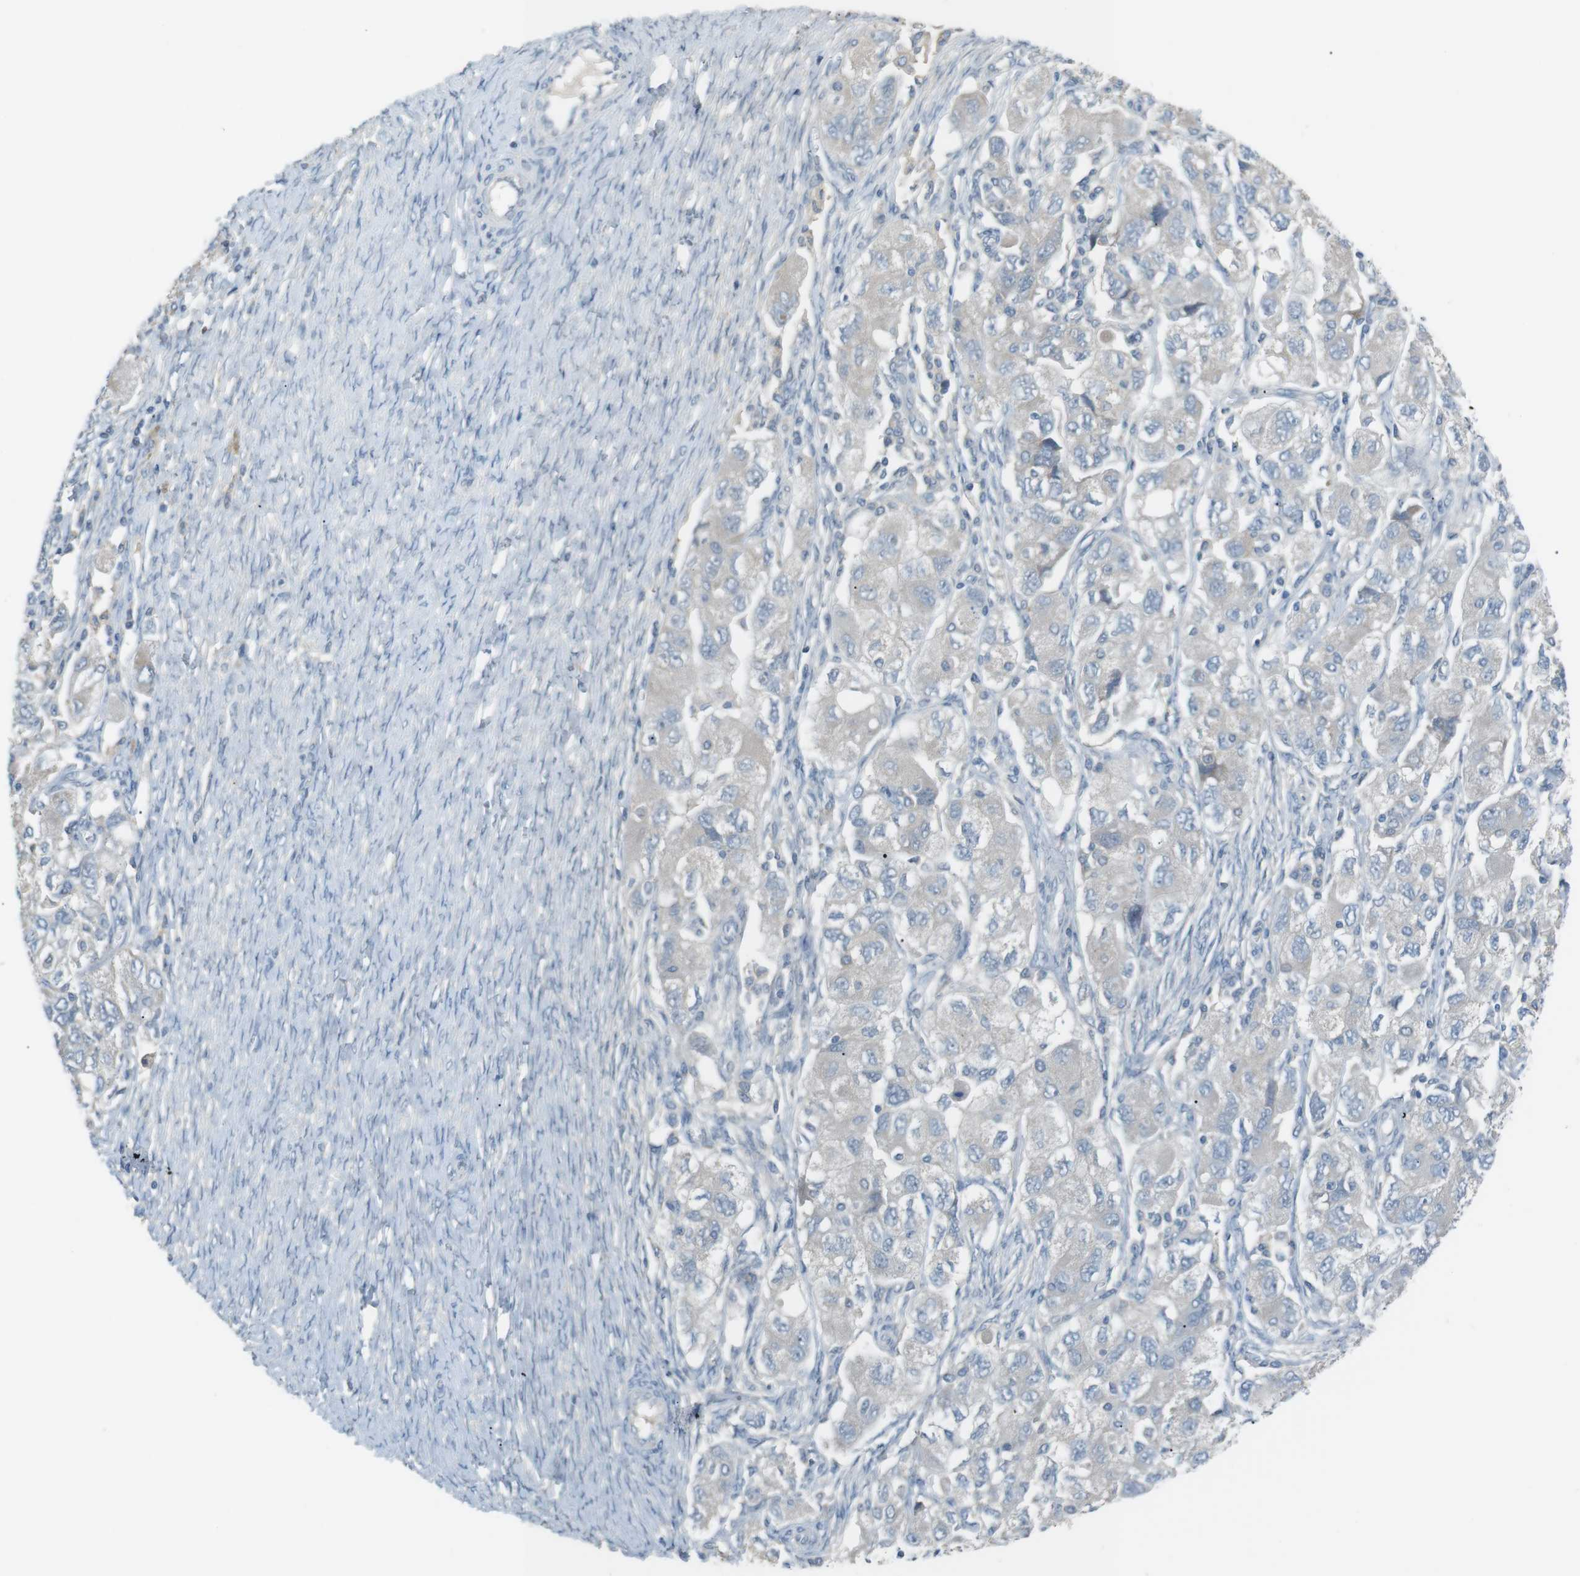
{"staining": {"intensity": "negative", "quantity": "none", "location": "none"}, "tissue": "ovarian cancer", "cell_type": "Tumor cells", "image_type": "cancer", "snomed": [{"axis": "morphology", "description": "Carcinoma, NOS"}, {"axis": "morphology", "description": "Cystadenocarcinoma, serous, NOS"}, {"axis": "topography", "description": "Ovary"}], "caption": "The IHC micrograph has no significant positivity in tumor cells of ovarian cancer tissue.", "gene": "RTN3", "patient": {"sex": "female", "age": 69}}